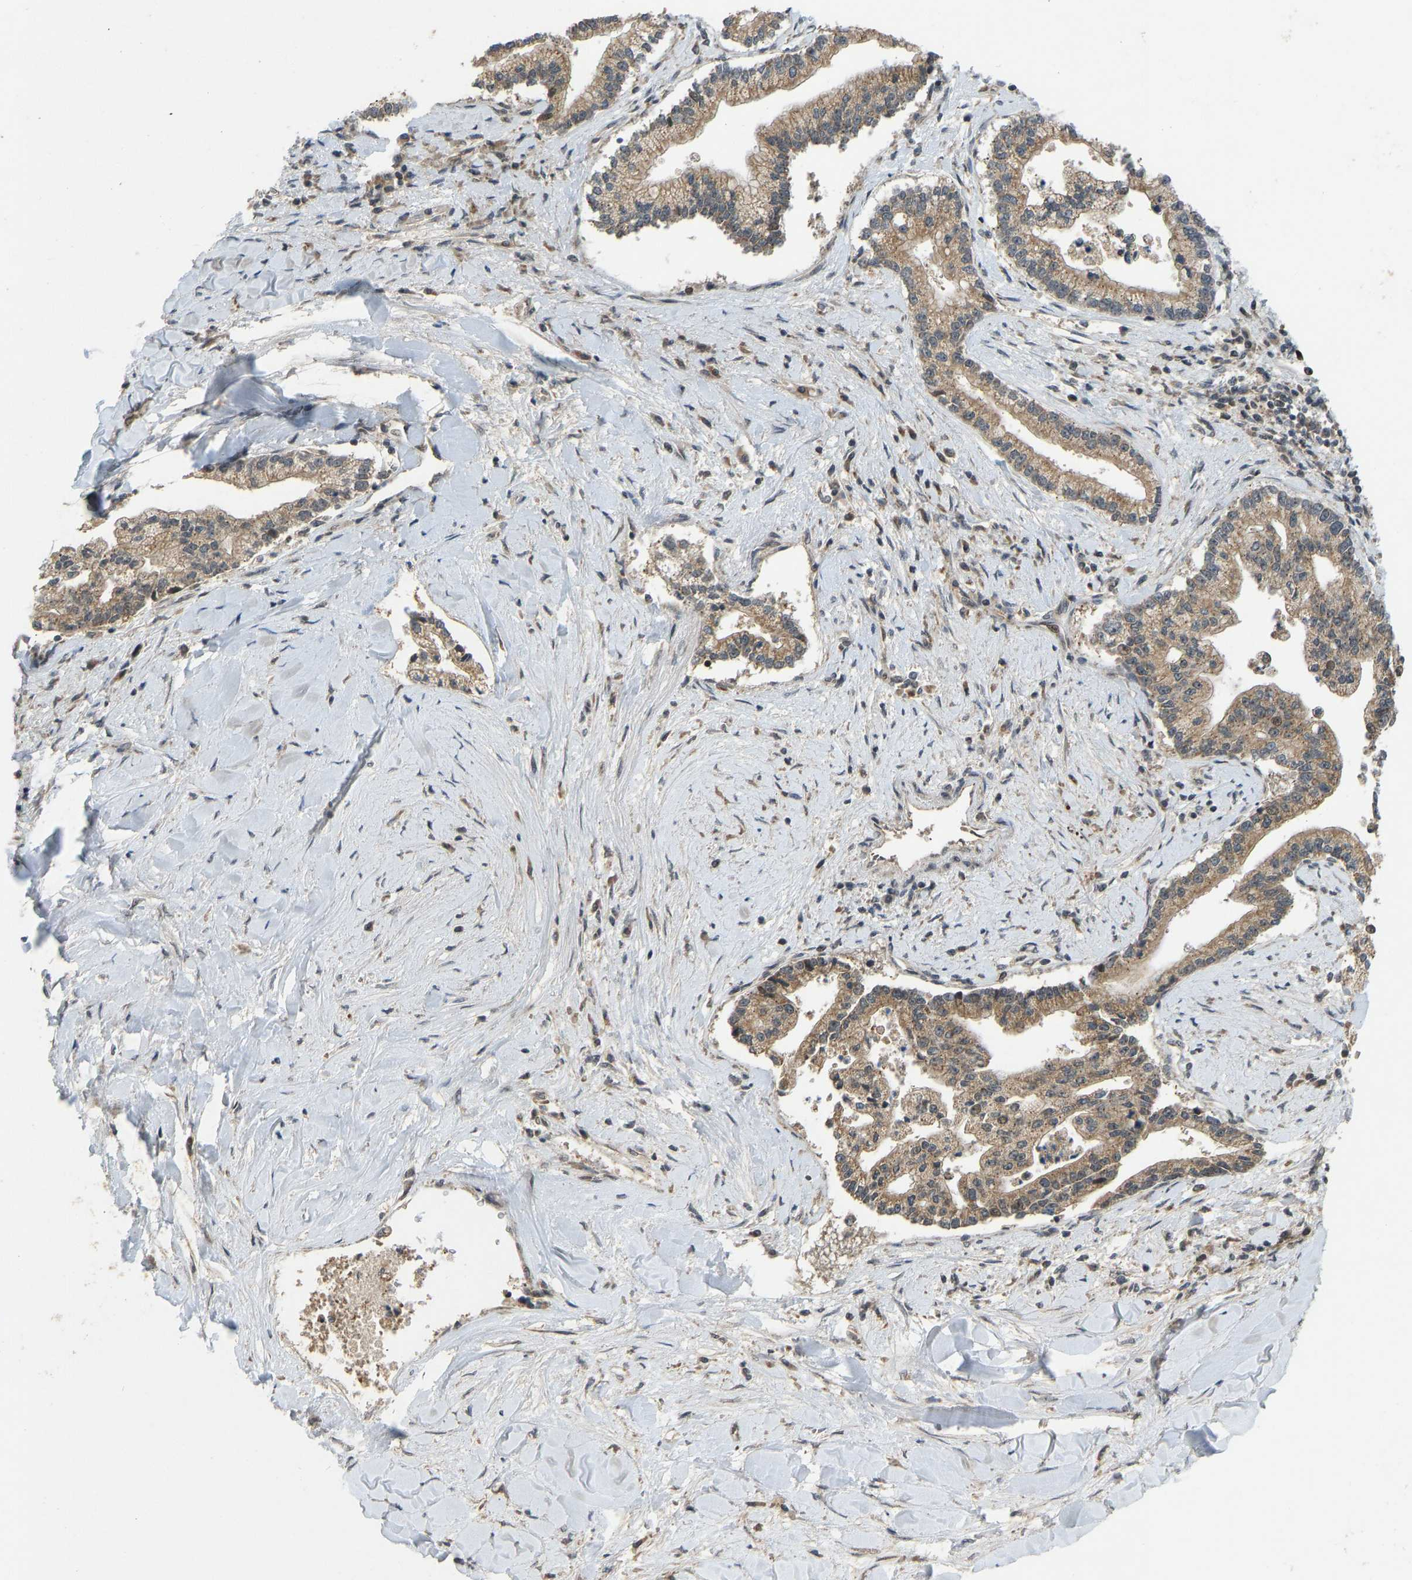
{"staining": {"intensity": "moderate", "quantity": ">75%", "location": "cytoplasmic/membranous"}, "tissue": "liver cancer", "cell_type": "Tumor cells", "image_type": "cancer", "snomed": [{"axis": "morphology", "description": "Cholangiocarcinoma"}, {"axis": "topography", "description": "Liver"}], "caption": "This is an image of immunohistochemistry staining of liver cancer (cholangiocarcinoma), which shows moderate staining in the cytoplasmic/membranous of tumor cells.", "gene": "ACADS", "patient": {"sex": "male", "age": 50}}